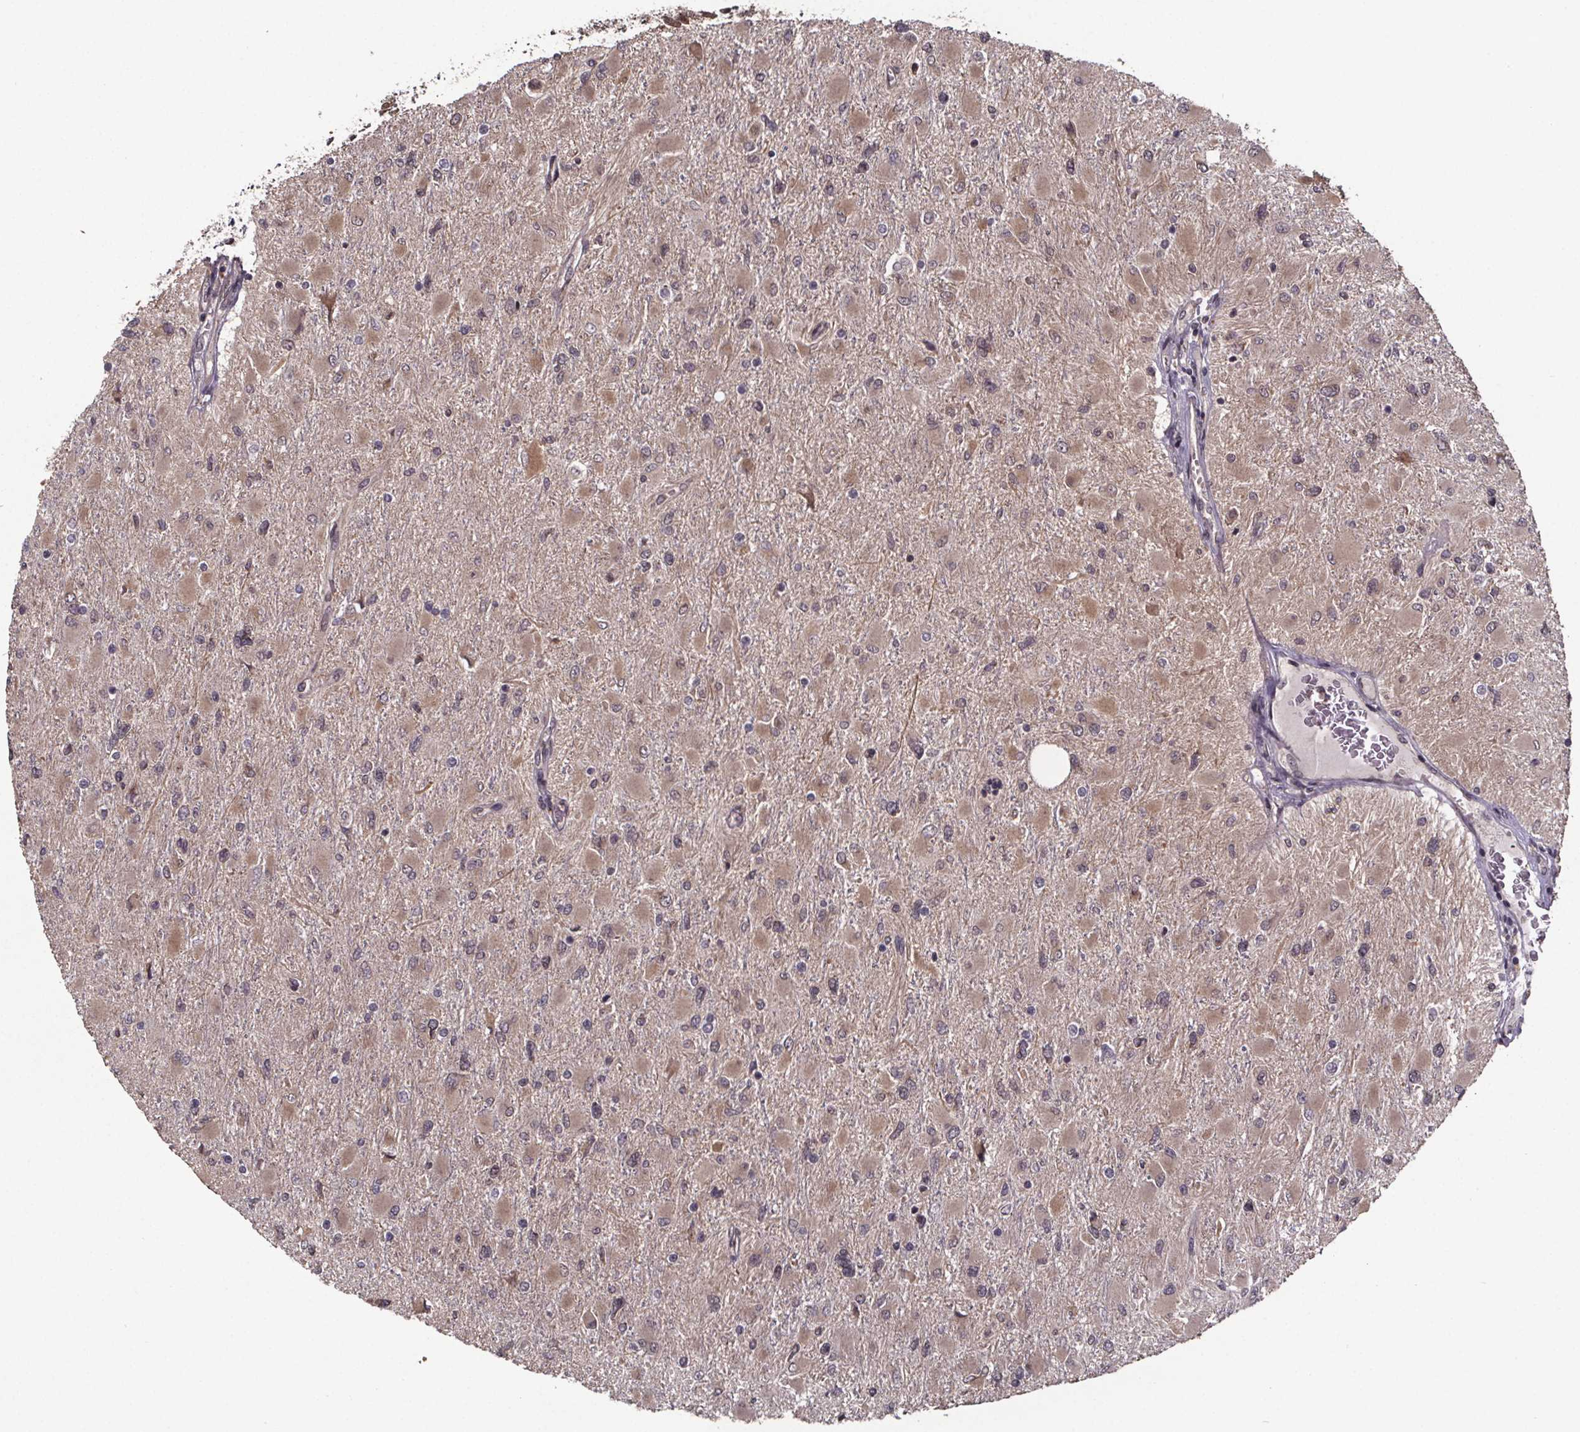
{"staining": {"intensity": "weak", "quantity": ">75%", "location": "cytoplasmic/membranous"}, "tissue": "glioma", "cell_type": "Tumor cells", "image_type": "cancer", "snomed": [{"axis": "morphology", "description": "Glioma, malignant, High grade"}, {"axis": "topography", "description": "Cerebral cortex"}], "caption": "The image exhibits staining of glioma, revealing weak cytoplasmic/membranous protein expression (brown color) within tumor cells. (brown staining indicates protein expression, while blue staining denotes nuclei).", "gene": "SAT1", "patient": {"sex": "female", "age": 36}}